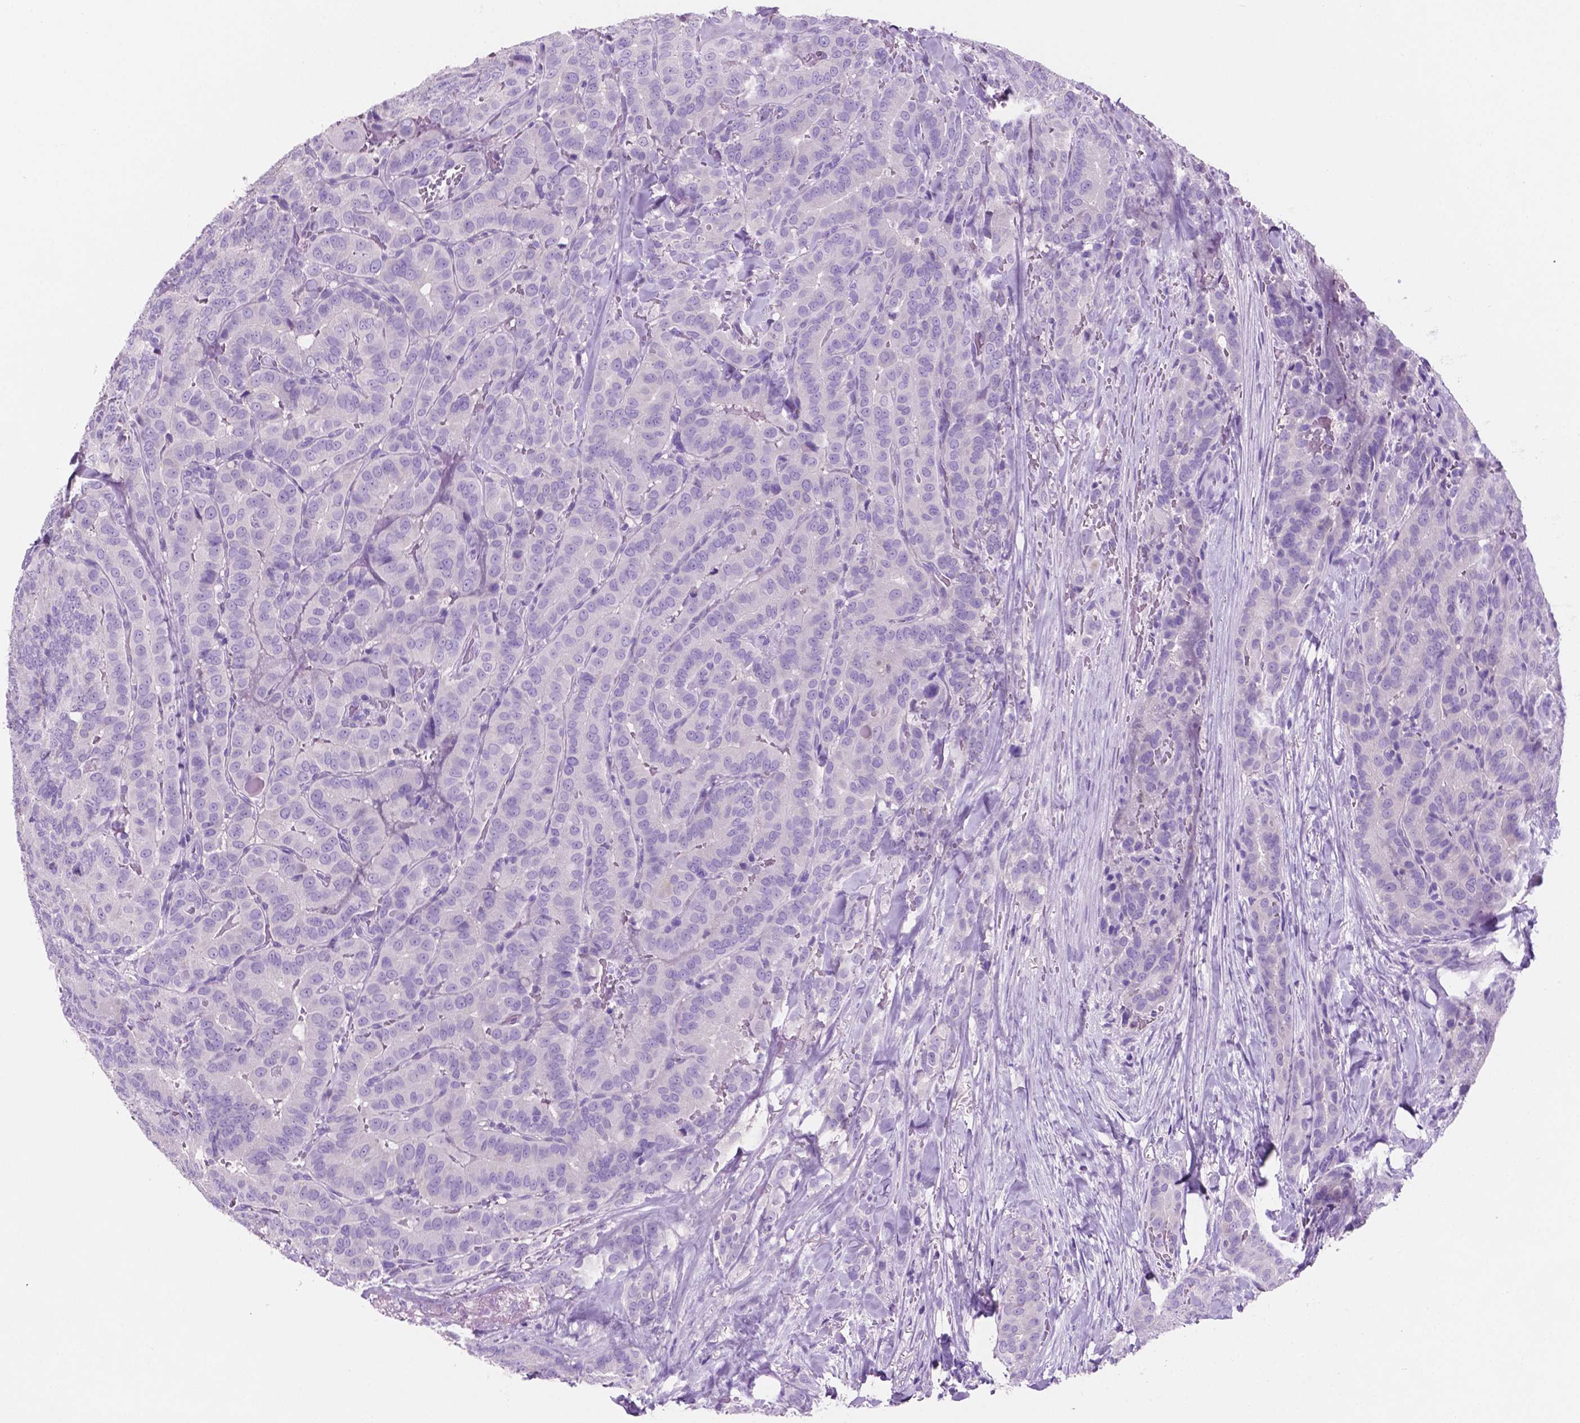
{"staining": {"intensity": "negative", "quantity": "none", "location": "none"}, "tissue": "thyroid cancer", "cell_type": "Tumor cells", "image_type": "cancer", "snomed": [{"axis": "morphology", "description": "Papillary adenocarcinoma, NOS"}, {"axis": "topography", "description": "Thyroid gland"}], "caption": "Thyroid cancer stained for a protein using immunohistochemistry (IHC) reveals no positivity tumor cells.", "gene": "POU4F1", "patient": {"sex": "male", "age": 61}}